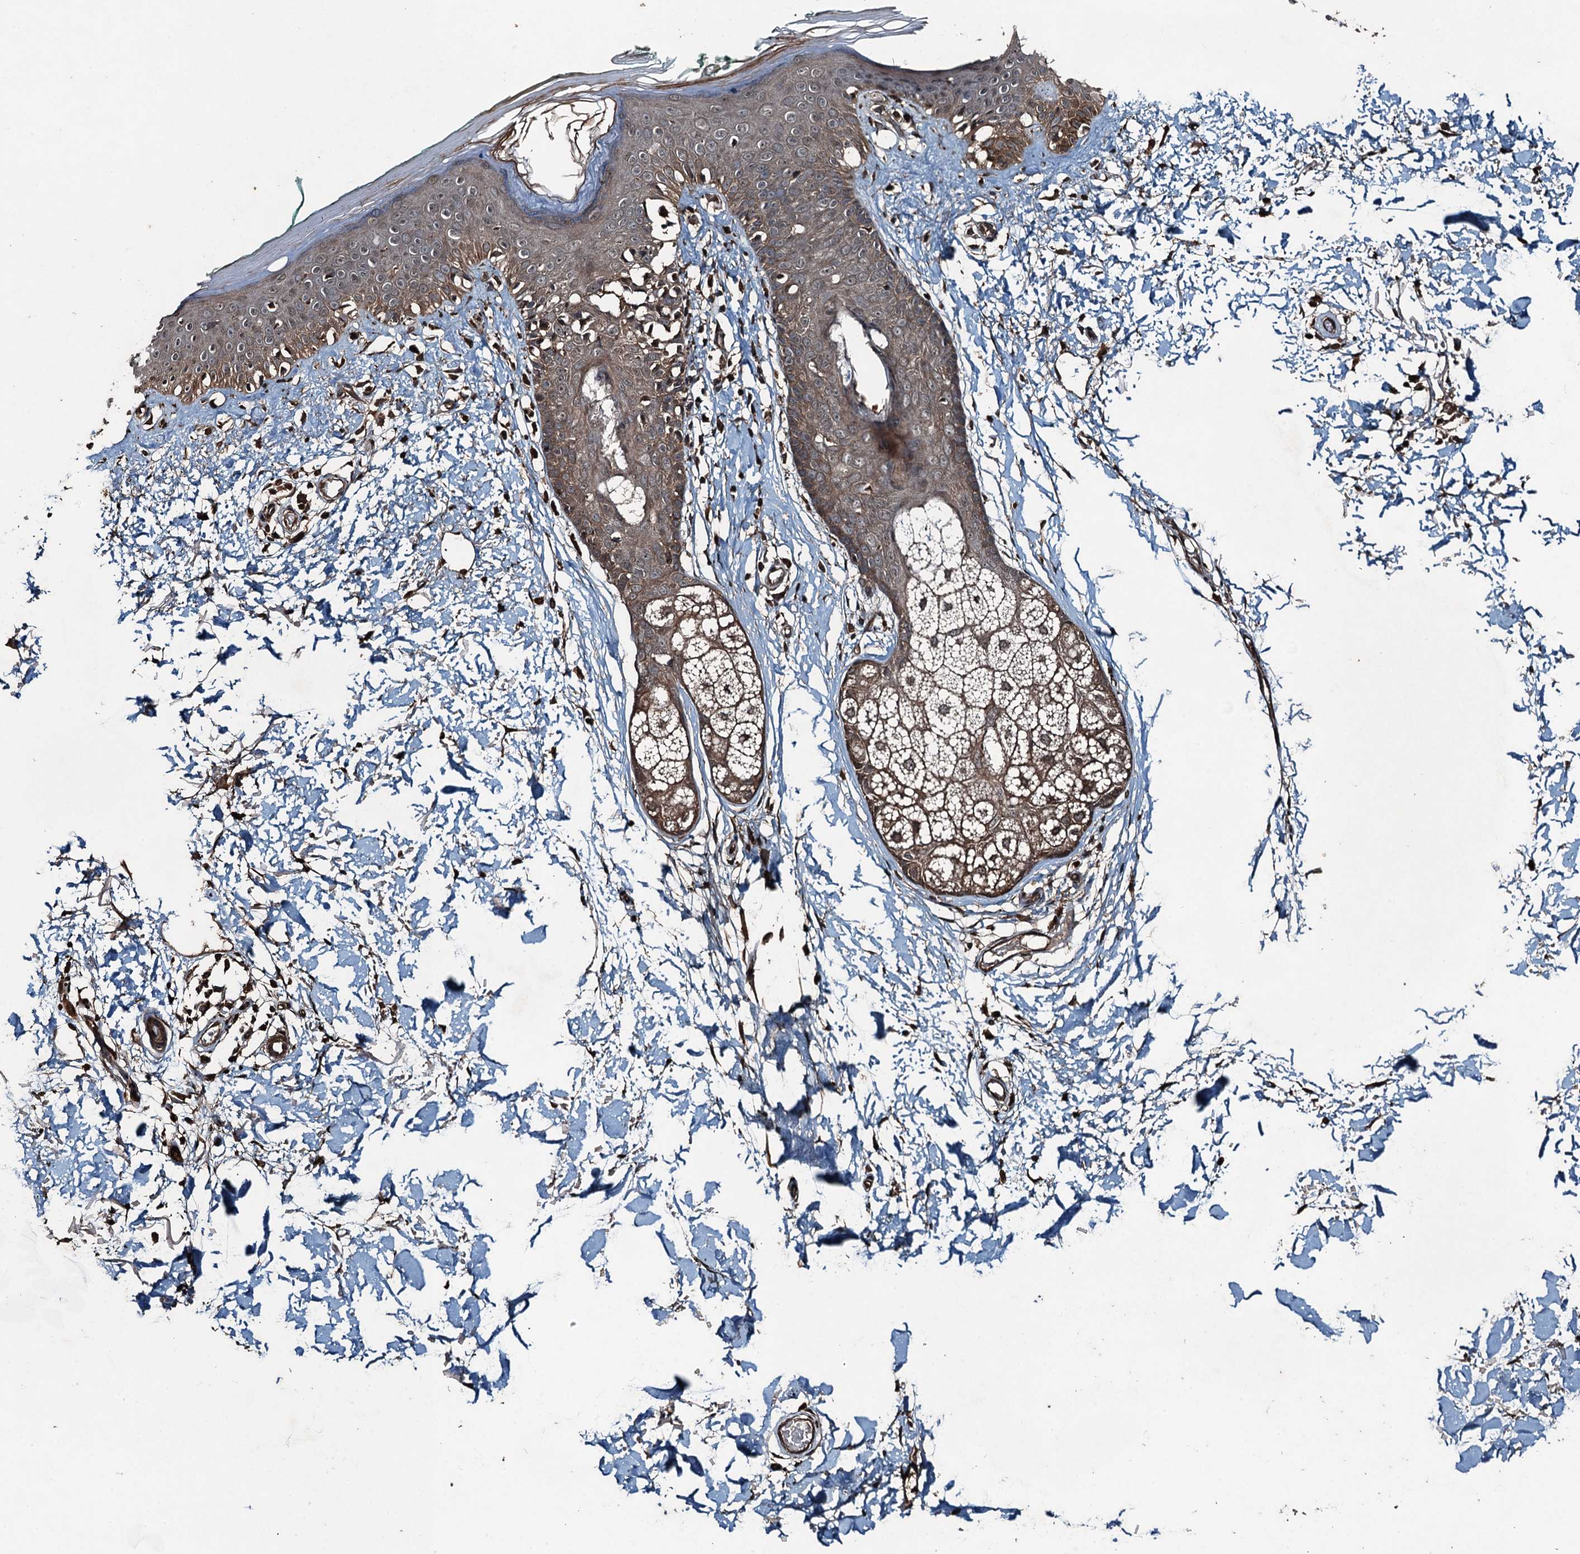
{"staining": {"intensity": "moderate", "quantity": ">75%", "location": "cytoplasmic/membranous,nuclear"}, "tissue": "skin", "cell_type": "Fibroblasts", "image_type": "normal", "snomed": [{"axis": "morphology", "description": "Normal tissue, NOS"}, {"axis": "topography", "description": "Skin"}], "caption": "IHC image of normal human skin stained for a protein (brown), which exhibits medium levels of moderate cytoplasmic/membranous,nuclear expression in approximately >75% of fibroblasts.", "gene": "TCTN1", "patient": {"sex": "male", "age": 62}}